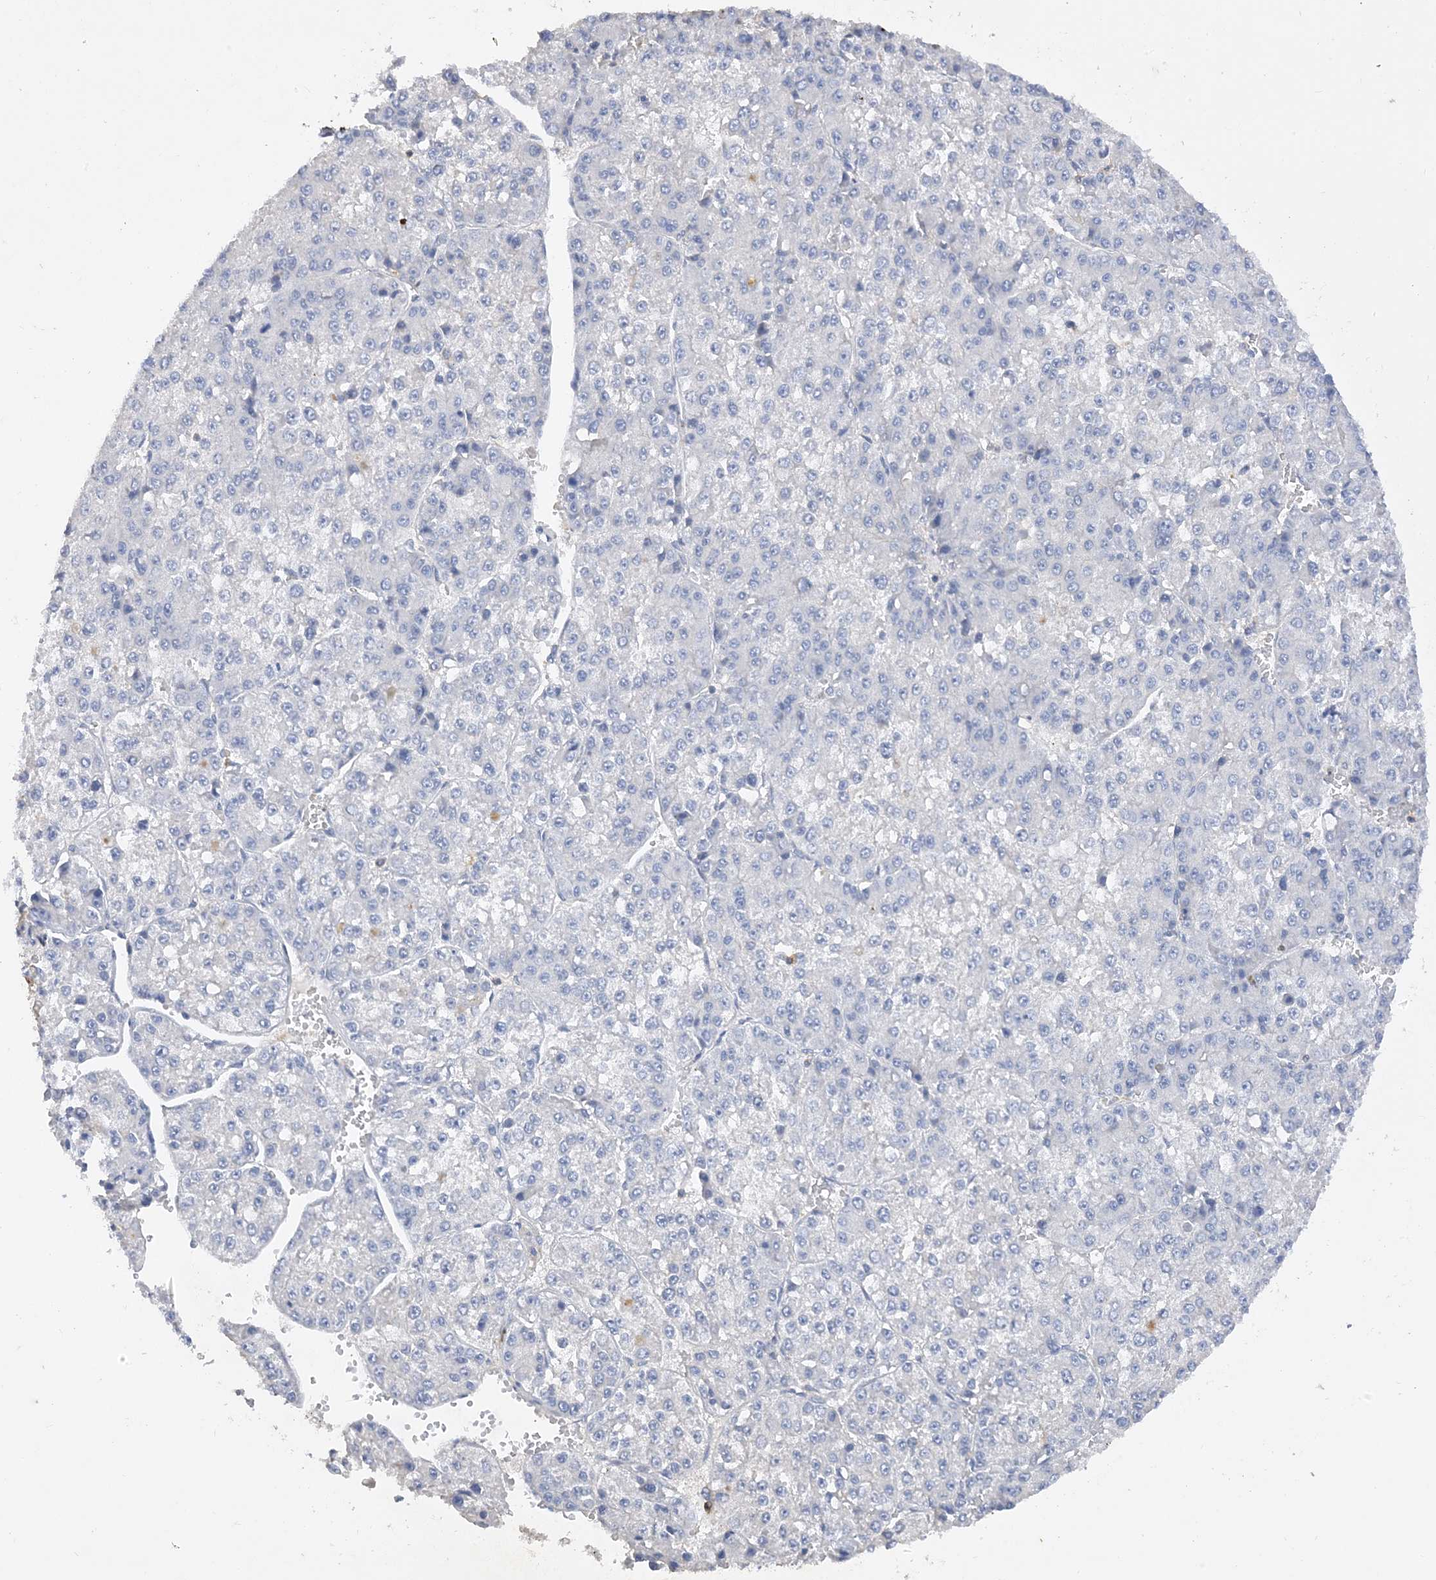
{"staining": {"intensity": "negative", "quantity": "none", "location": "none"}, "tissue": "liver cancer", "cell_type": "Tumor cells", "image_type": "cancer", "snomed": [{"axis": "morphology", "description": "Carcinoma, Hepatocellular, NOS"}, {"axis": "topography", "description": "Liver"}], "caption": "Immunohistochemistry of human liver cancer (hepatocellular carcinoma) shows no positivity in tumor cells.", "gene": "ARV1", "patient": {"sex": "female", "age": 73}}